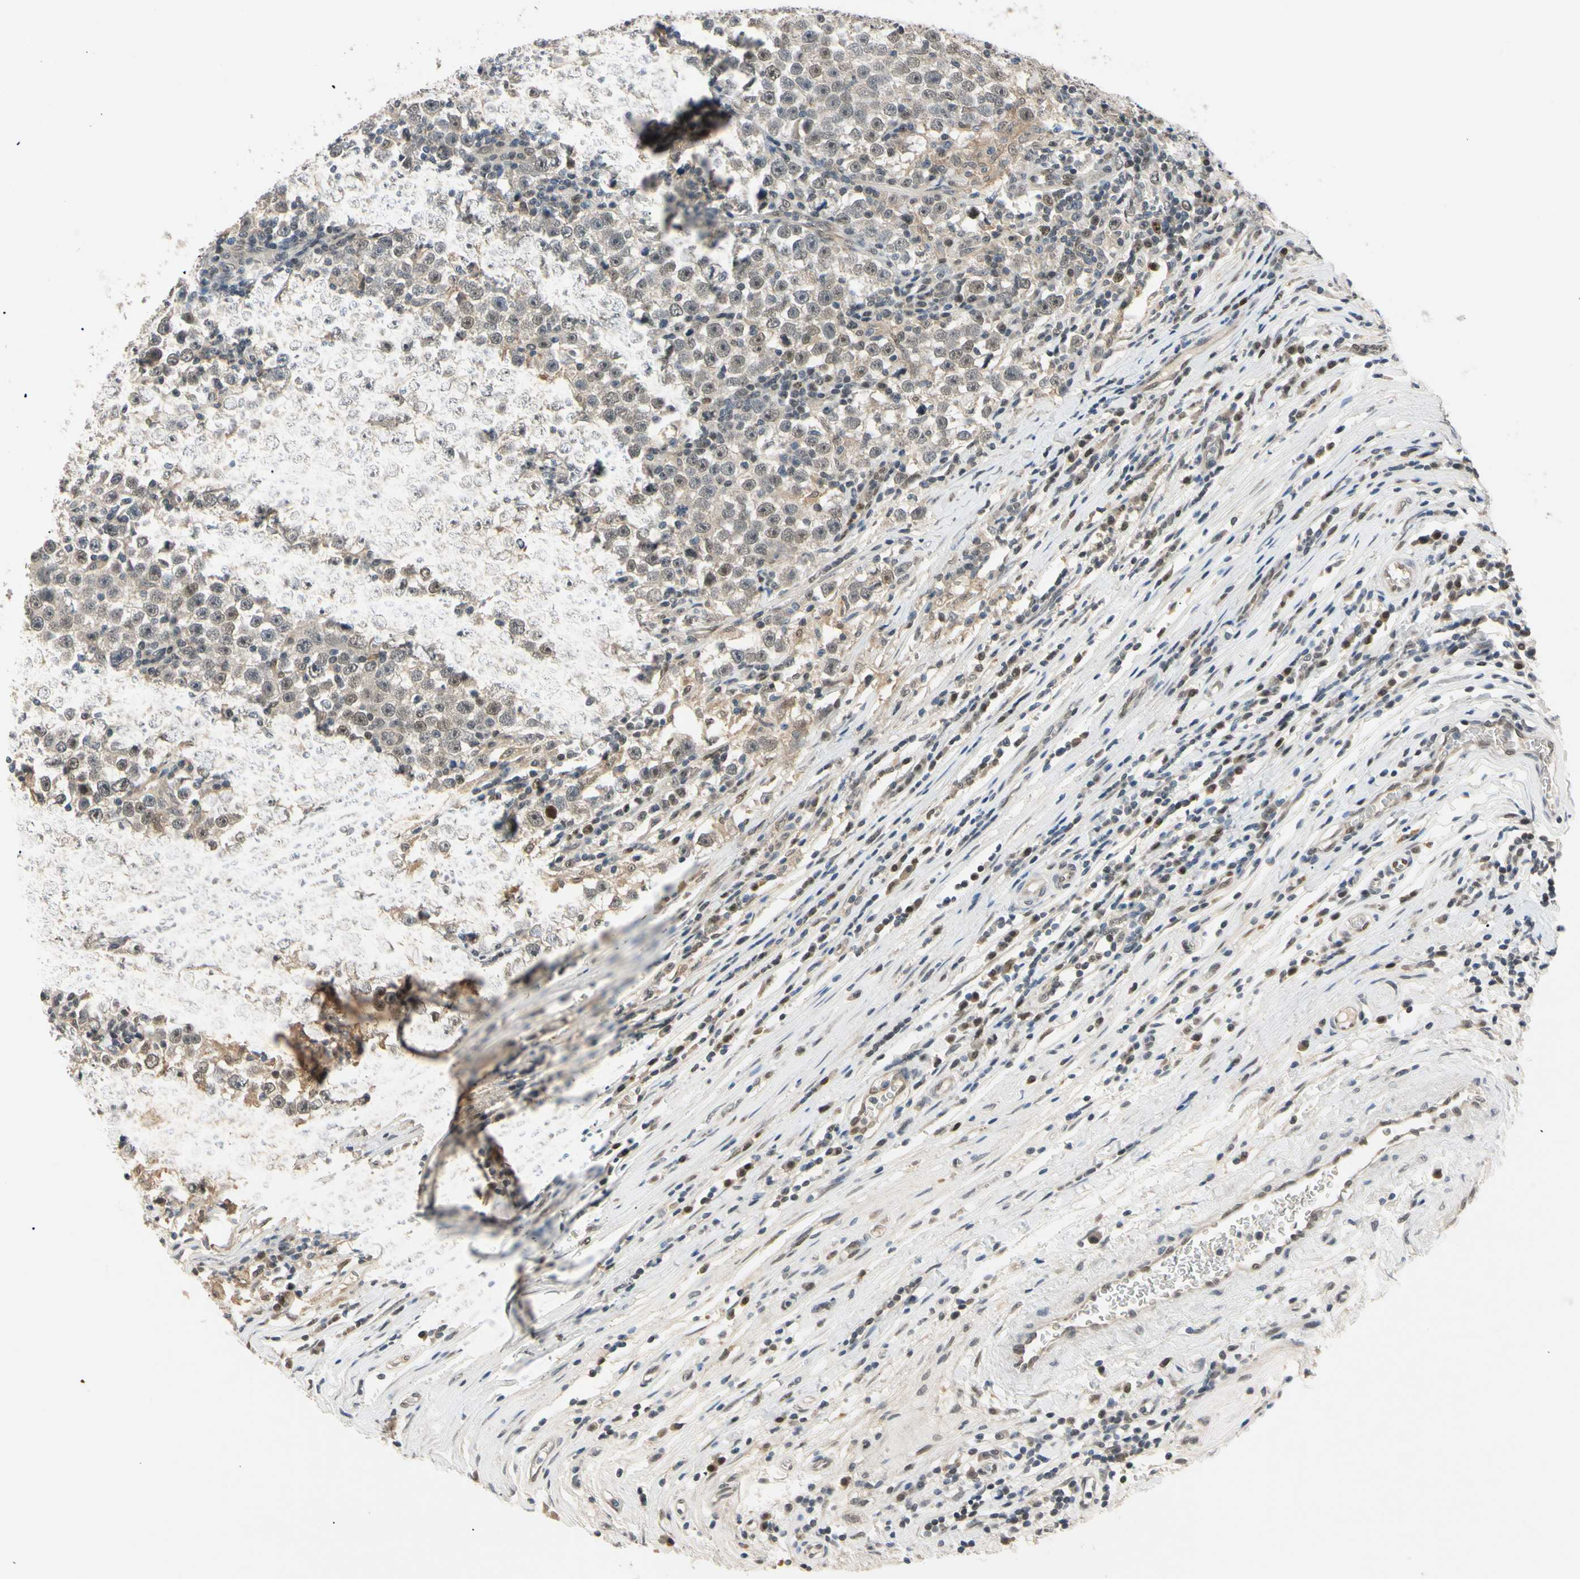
{"staining": {"intensity": "weak", "quantity": ">75%", "location": "cytoplasmic/membranous,nuclear"}, "tissue": "testis cancer", "cell_type": "Tumor cells", "image_type": "cancer", "snomed": [{"axis": "morphology", "description": "Seminoma, NOS"}, {"axis": "topography", "description": "Testis"}], "caption": "A high-resolution micrograph shows immunohistochemistry (IHC) staining of testis seminoma, which displays weak cytoplasmic/membranous and nuclear staining in about >75% of tumor cells.", "gene": "RIOX2", "patient": {"sex": "male", "age": 43}}